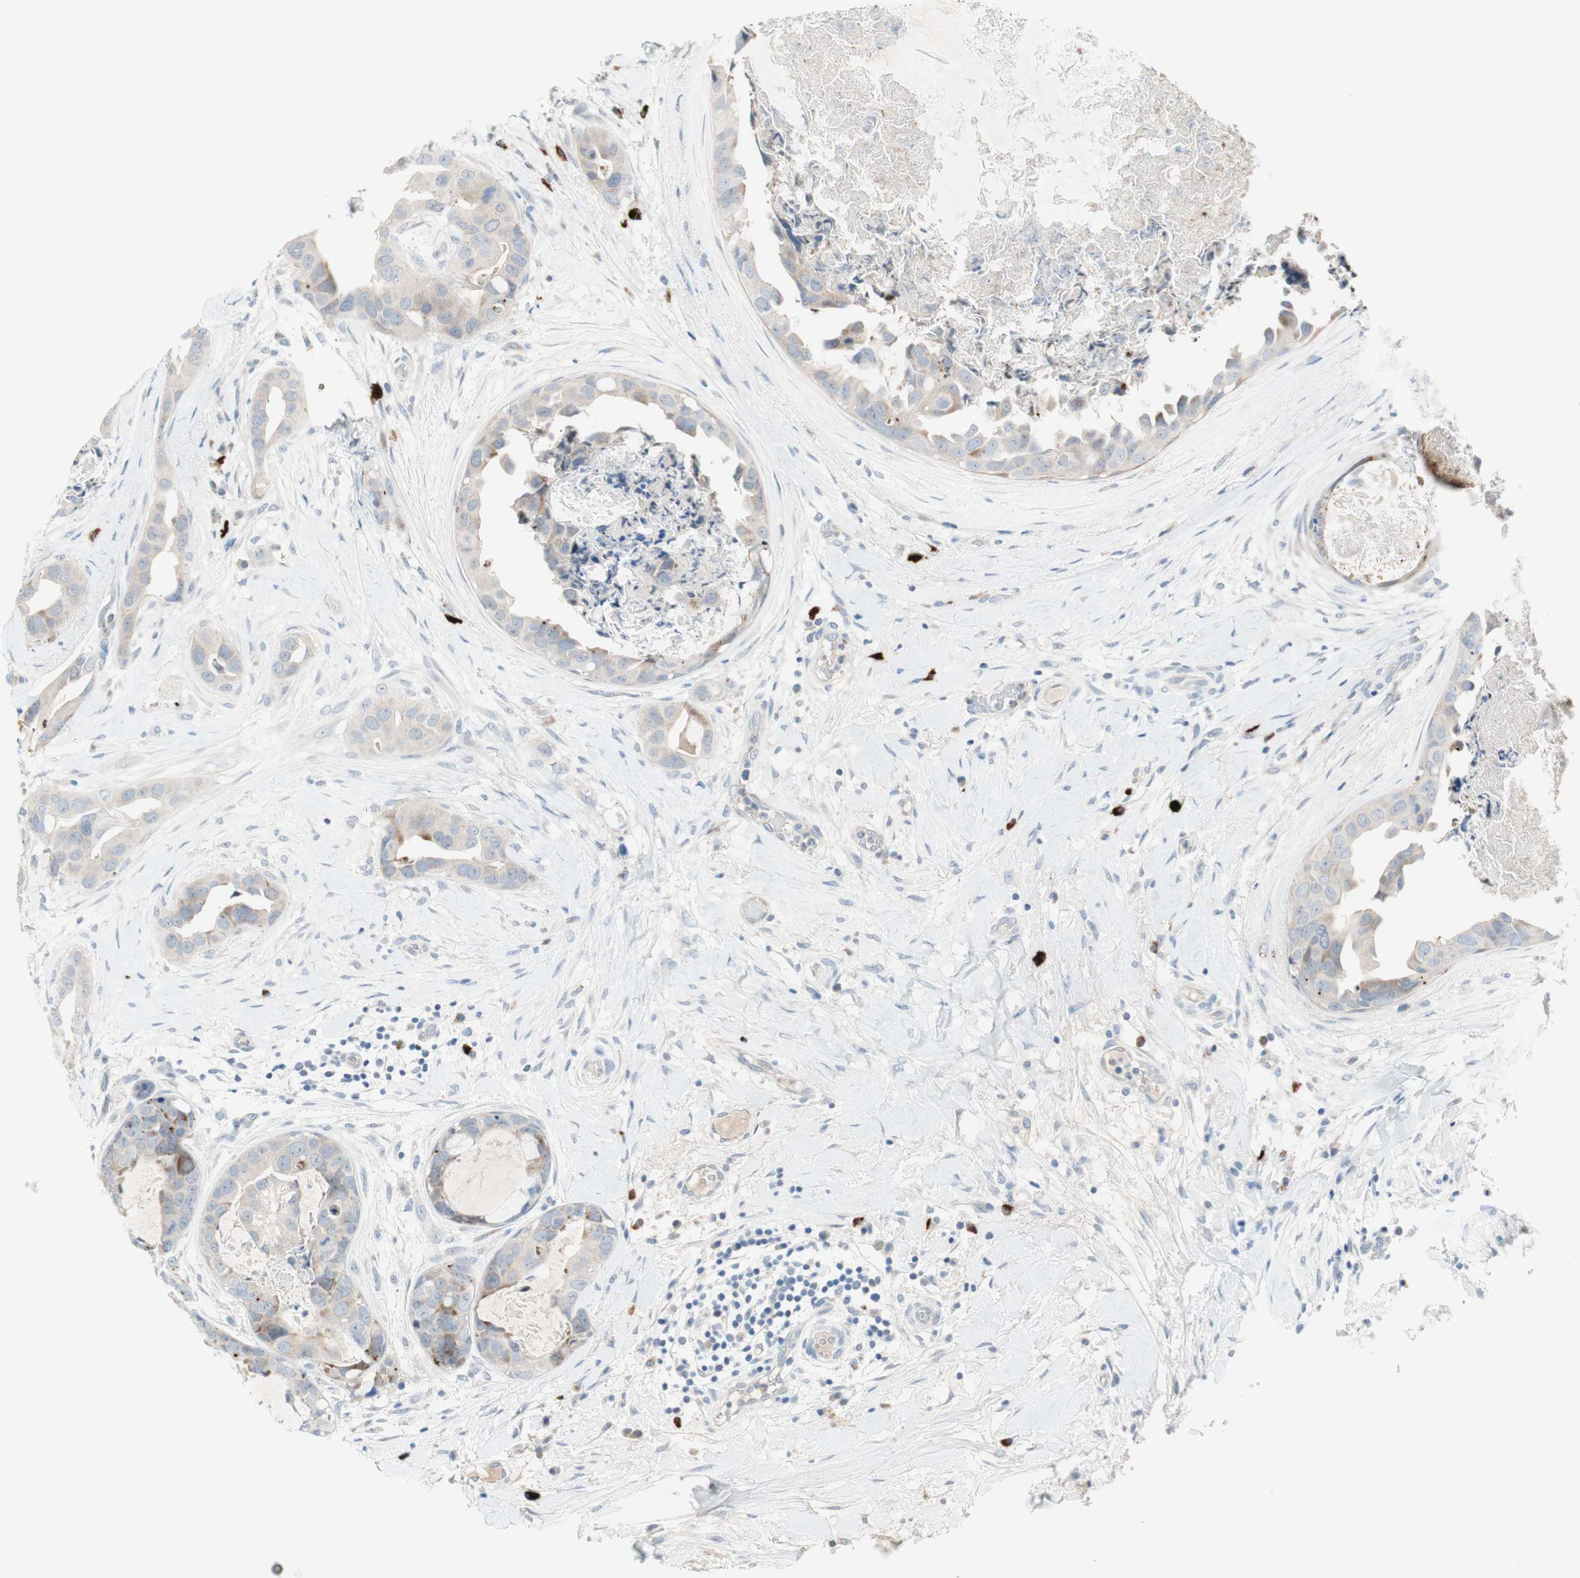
{"staining": {"intensity": "weak", "quantity": "25%-75%", "location": "cytoplasmic/membranous"}, "tissue": "breast cancer", "cell_type": "Tumor cells", "image_type": "cancer", "snomed": [{"axis": "morphology", "description": "Duct carcinoma"}, {"axis": "topography", "description": "Breast"}], "caption": "DAB immunohistochemical staining of human intraductal carcinoma (breast) displays weak cytoplasmic/membranous protein expression in about 25%-75% of tumor cells.", "gene": "PDZK1", "patient": {"sex": "female", "age": 40}}